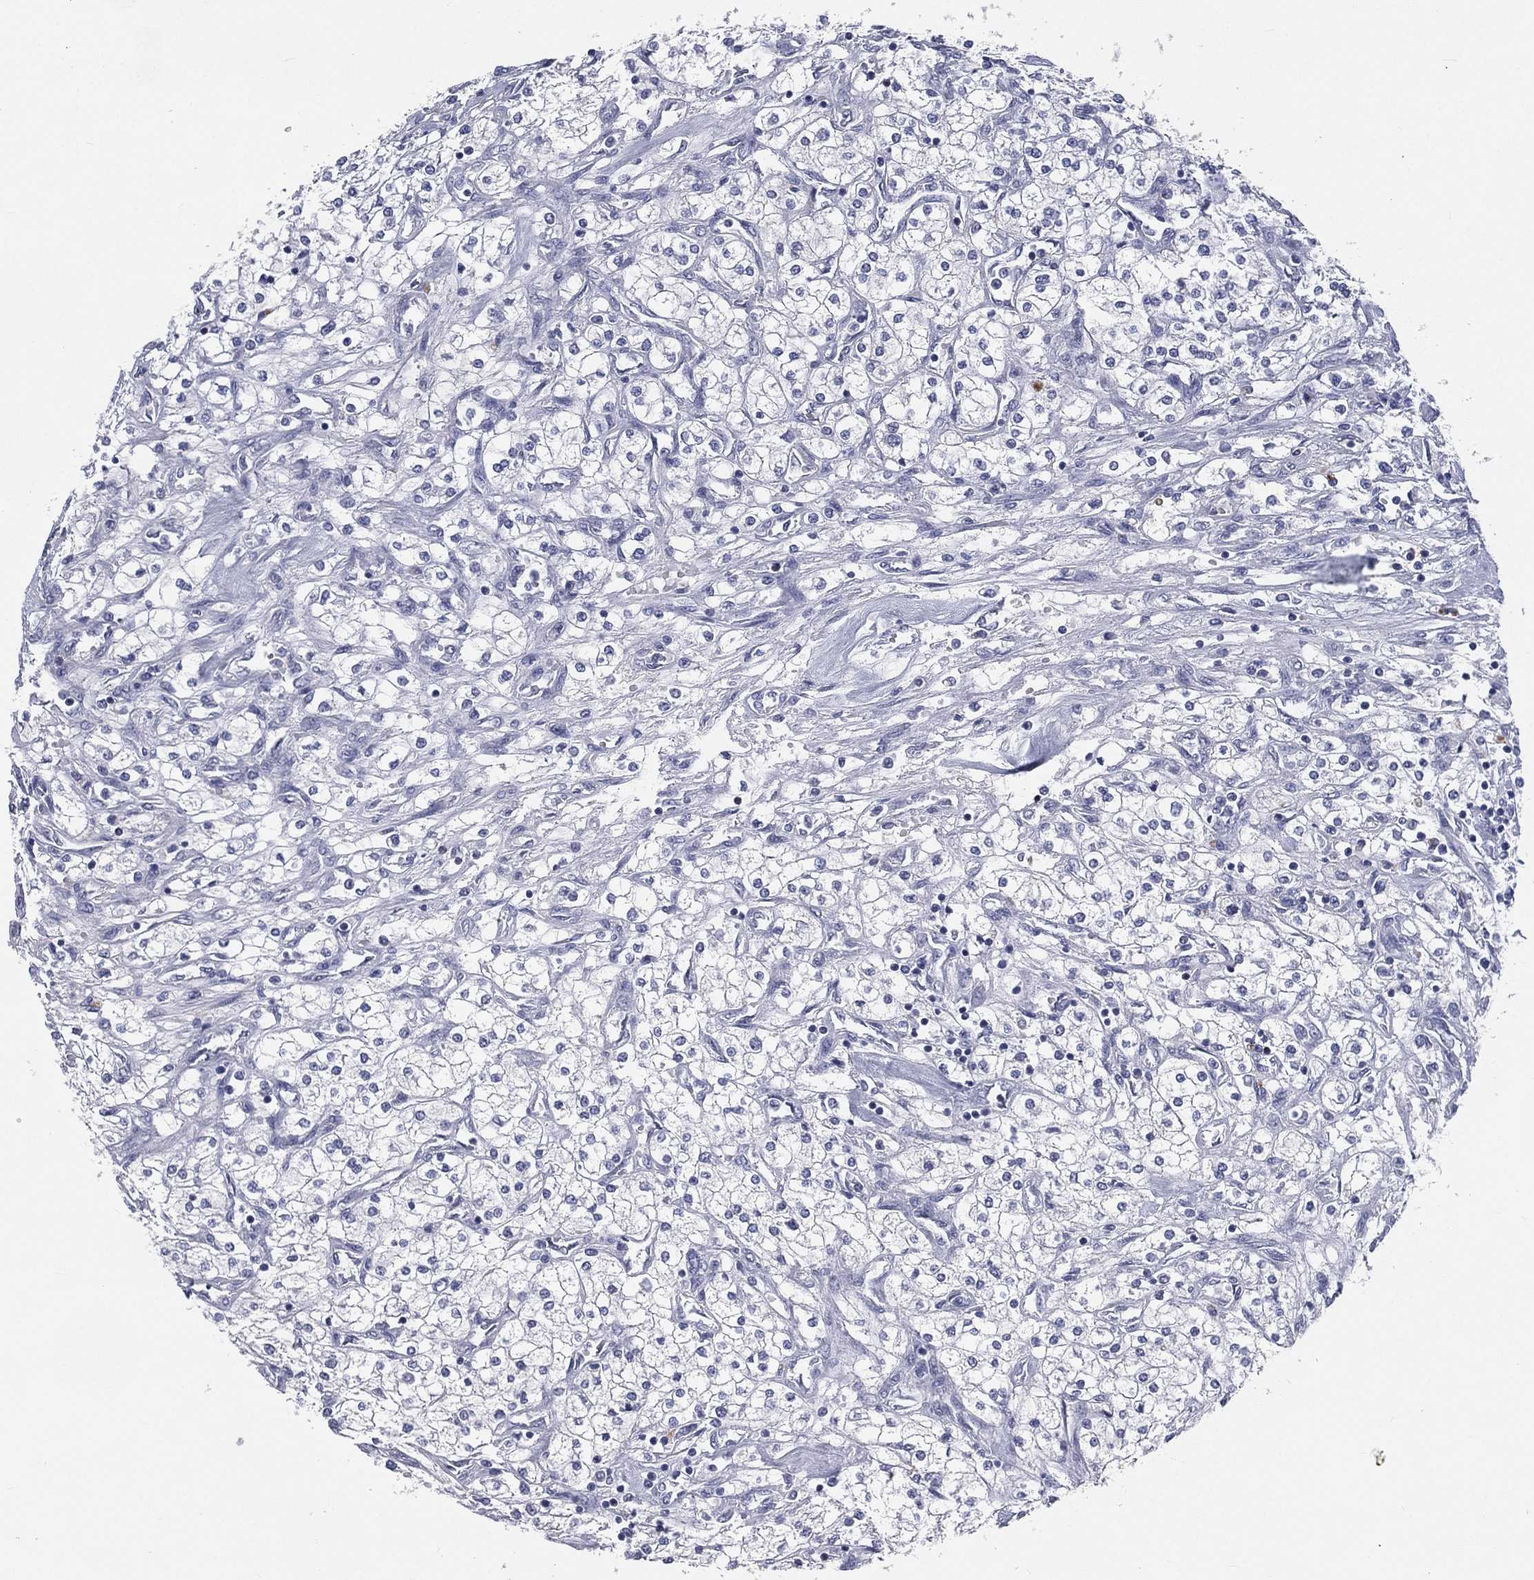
{"staining": {"intensity": "negative", "quantity": "none", "location": "none"}, "tissue": "renal cancer", "cell_type": "Tumor cells", "image_type": "cancer", "snomed": [{"axis": "morphology", "description": "Adenocarcinoma, NOS"}, {"axis": "topography", "description": "Kidney"}], "caption": "High power microscopy image of an IHC micrograph of adenocarcinoma (renal), revealing no significant expression in tumor cells.", "gene": "IFT27", "patient": {"sex": "male", "age": 80}}